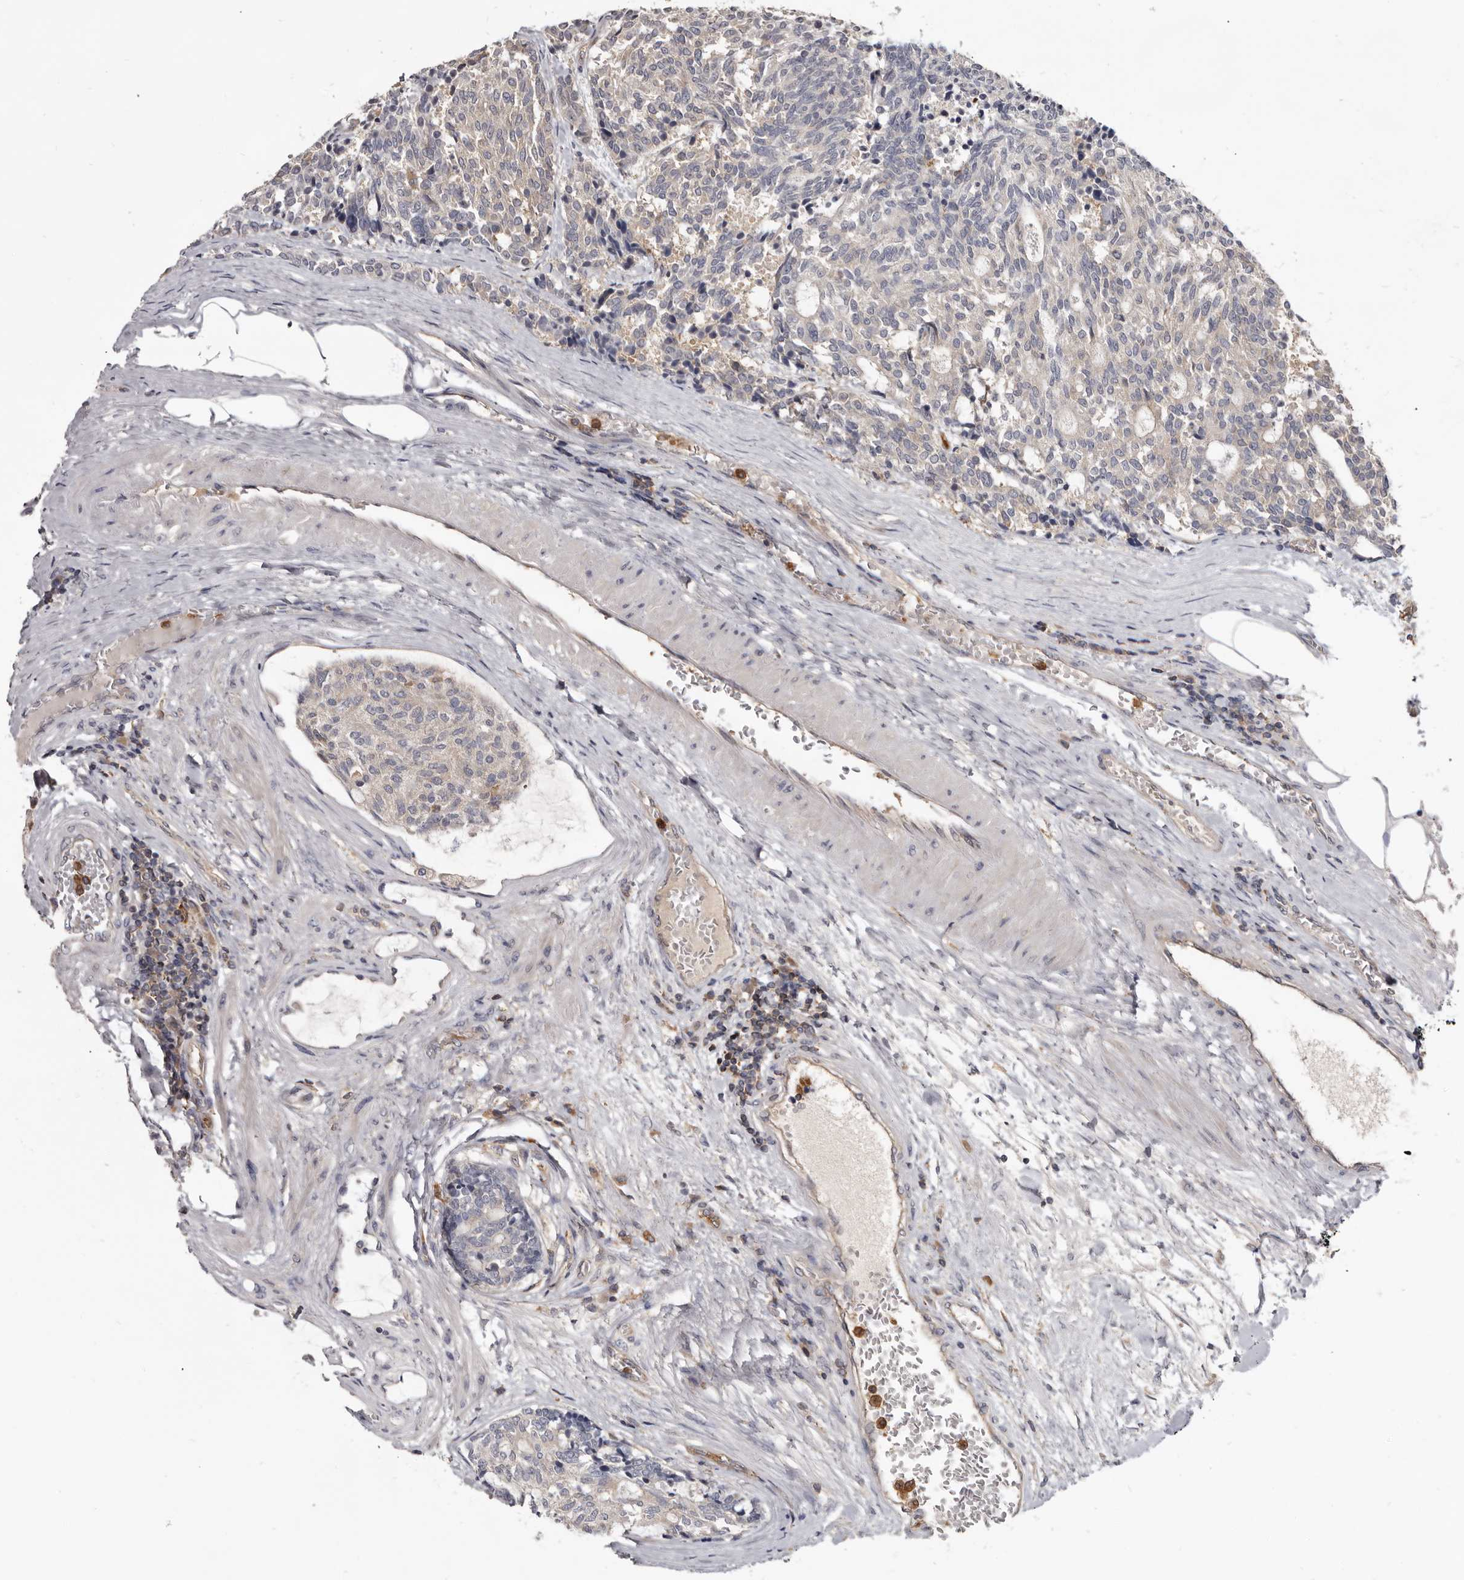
{"staining": {"intensity": "weak", "quantity": "<25%", "location": "cytoplasmic/membranous"}, "tissue": "carcinoid", "cell_type": "Tumor cells", "image_type": "cancer", "snomed": [{"axis": "morphology", "description": "Carcinoid, malignant, NOS"}, {"axis": "topography", "description": "Pancreas"}], "caption": "Tumor cells are negative for protein expression in human carcinoid.", "gene": "CBL", "patient": {"sex": "female", "age": 54}}